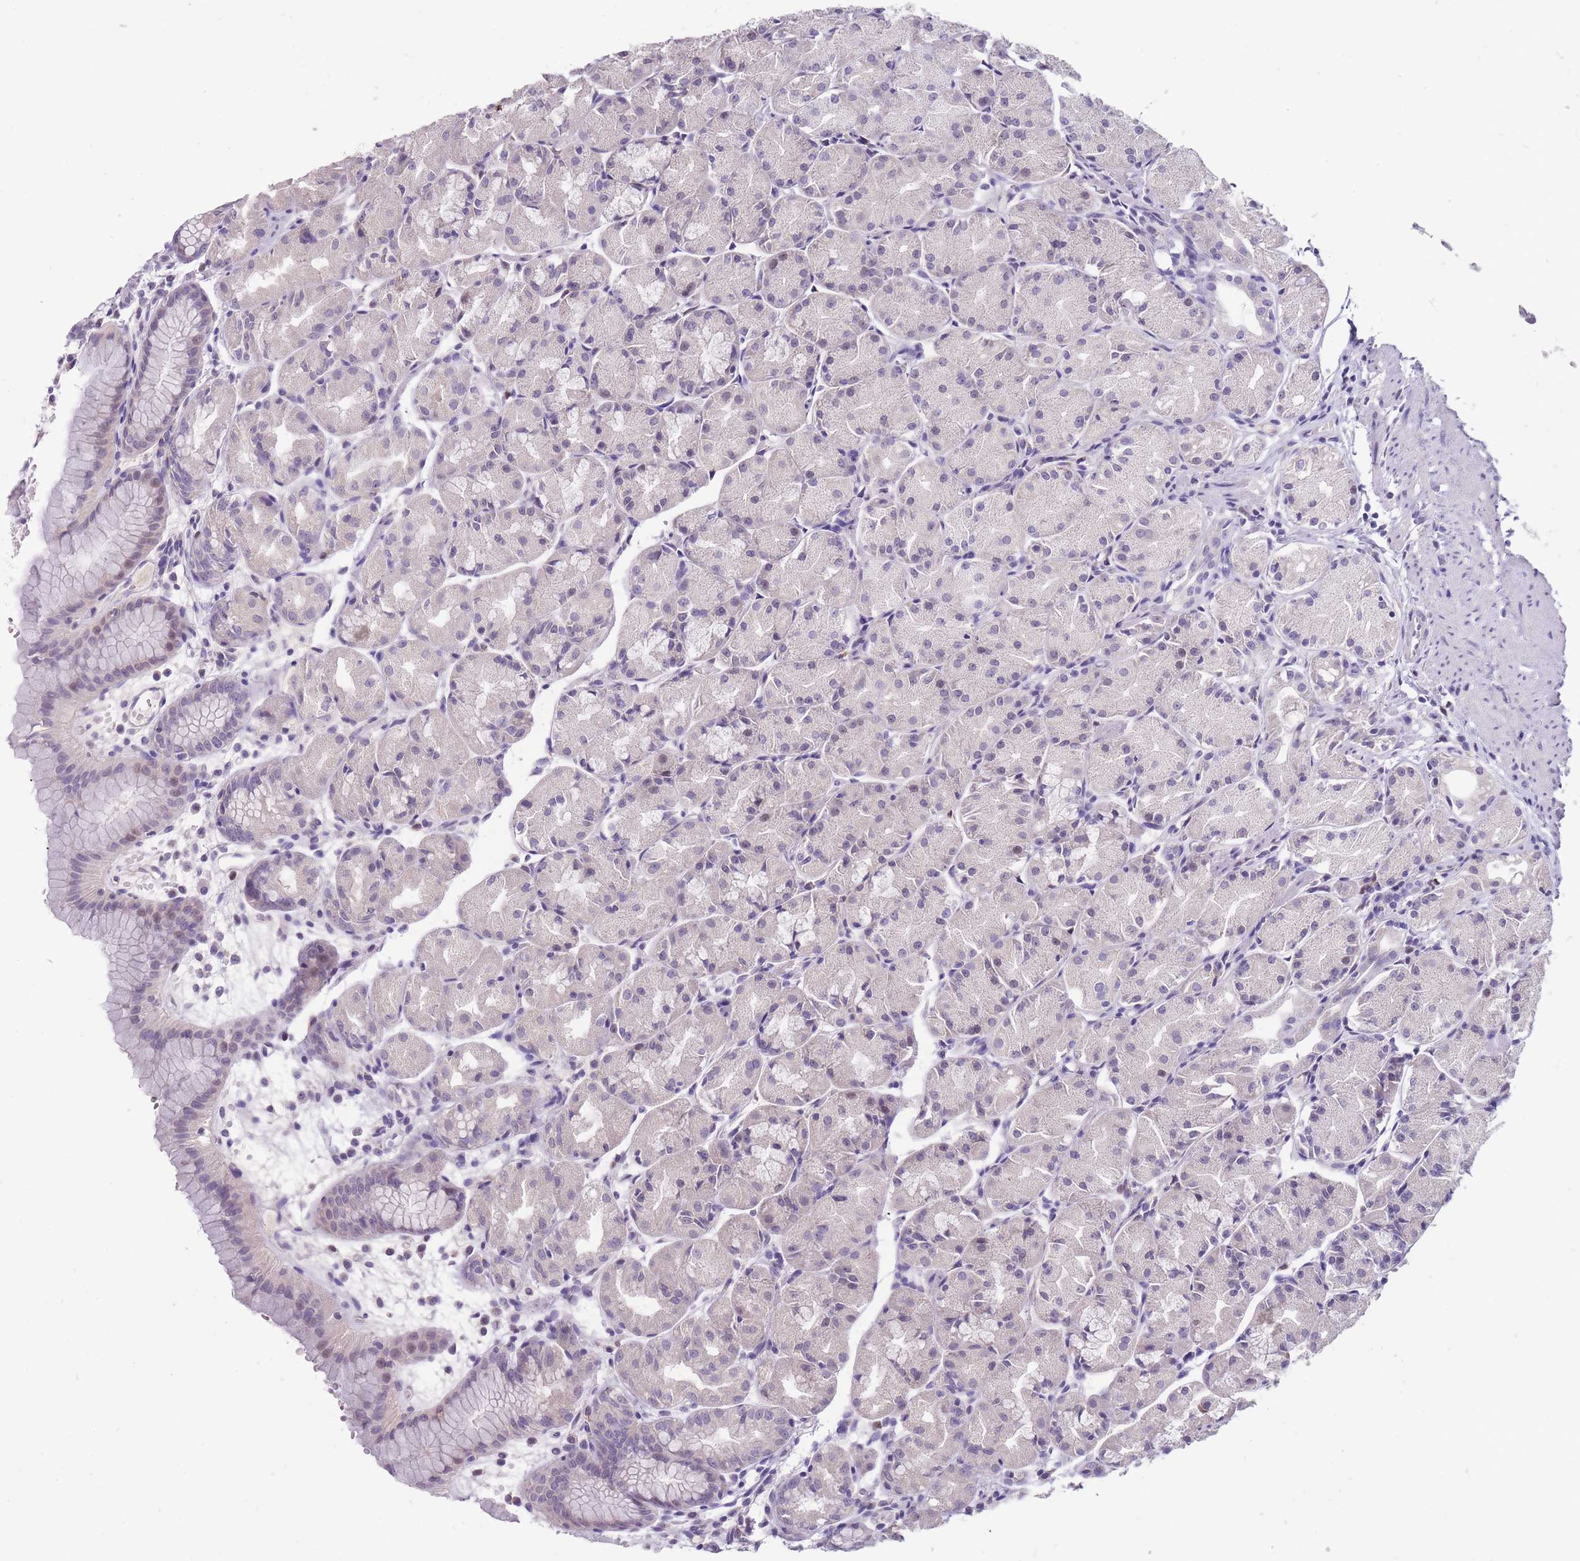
{"staining": {"intensity": "negative", "quantity": "none", "location": "none"}, "tissue": "stomach", "cell_type": "Glandular cells", "image_type": "normal", "snomed": [{"axis": "morphology", "description": "Normal tissue, NOS"}, {"axis": "topography", "description": "Stomach, upper"}], "caption": "Glandular cells are negative for protein expression in benign human stomach. The staining was performed using DAB to visualize the protein expression in brown, while the nuclei were stained in blue with hematoxylin (Magnification: 20x).", "gene": "ERICH4", "patient": {"sex": "male", "age": 47}}